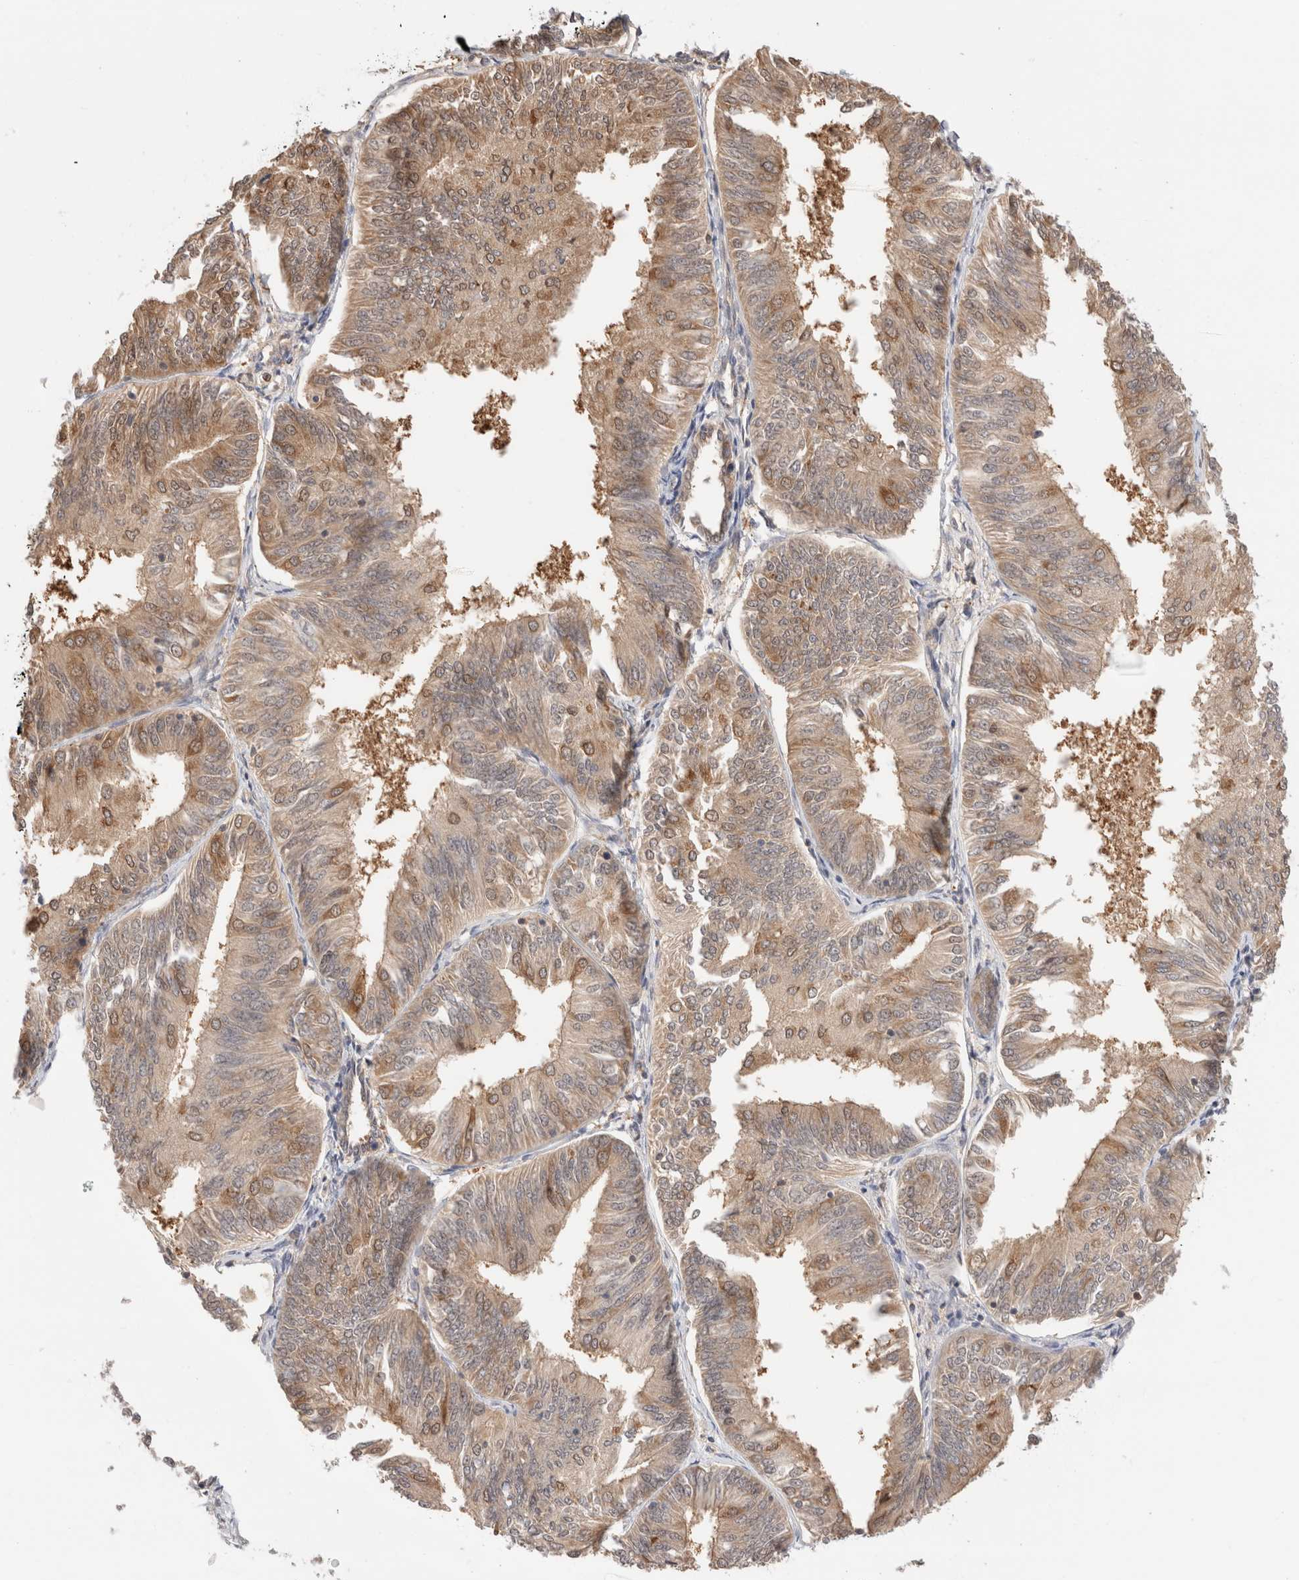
{"staining": {"intensity": "moderate", "quantity": ">75%", "location": "cytoplasmic/membranous,nuclear"}, "tissue": "endometrial cancer", "cell_type": "Tumor cells", "image_type": "cancer", "snomed": [{"axis": "morphology", "description": "Adenocarcinoma, NOS"}, {"axis": "topography", "description": "Endometrium"}], "caption": "About >75% of tumor cells in adenocarcinoma (endometrial) exhibit moderate cytoplasmic/membranous and nuclear protein staining as visualized by brown immunohistochemical staining.", "gene": "C17orf97", "patient": {"sex": "female", "age": 58}}